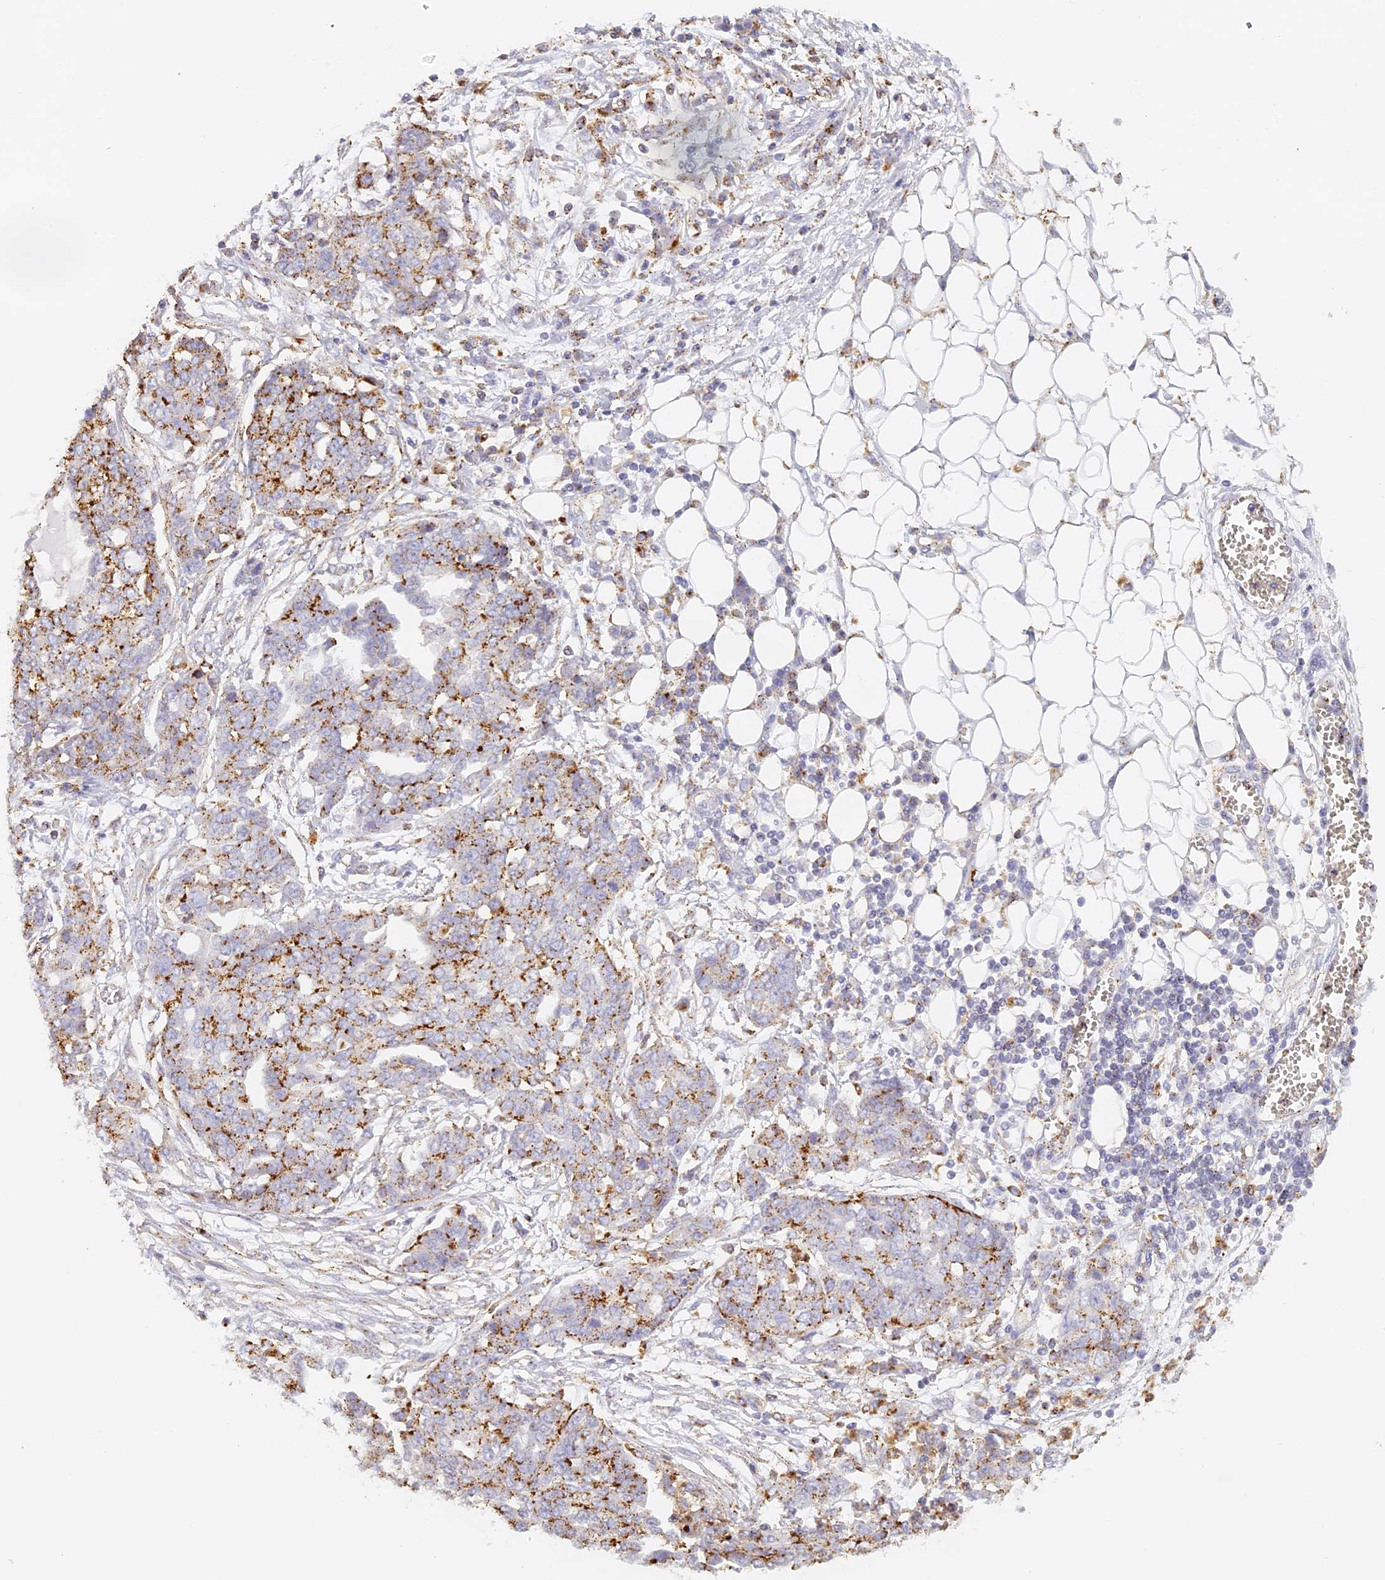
{"staining": {"intensity": "moderate", "quantity": ">75%", "location": "cytoplasmic/membranous"}, "tissue": "ovarian cancer", "cell_type": "Tumor cells", "image_type": "cancer", "snomed": [{"axis": "morphology", "description": "Cystadenocarcinoma, serous, NOS"}, {"axis": "topography", "description": "Soft tissue"}, {"axis": "topography", "description": "Ovary"}], "caption": "Immunohistochemical staining of ovarian cancer exhibits medium levels of moderate cytoplasmic/membranous positivity in about >75% of tumor cells.", "gene": "LAMP2", "patient": {"sex": "female", "age": 57}}